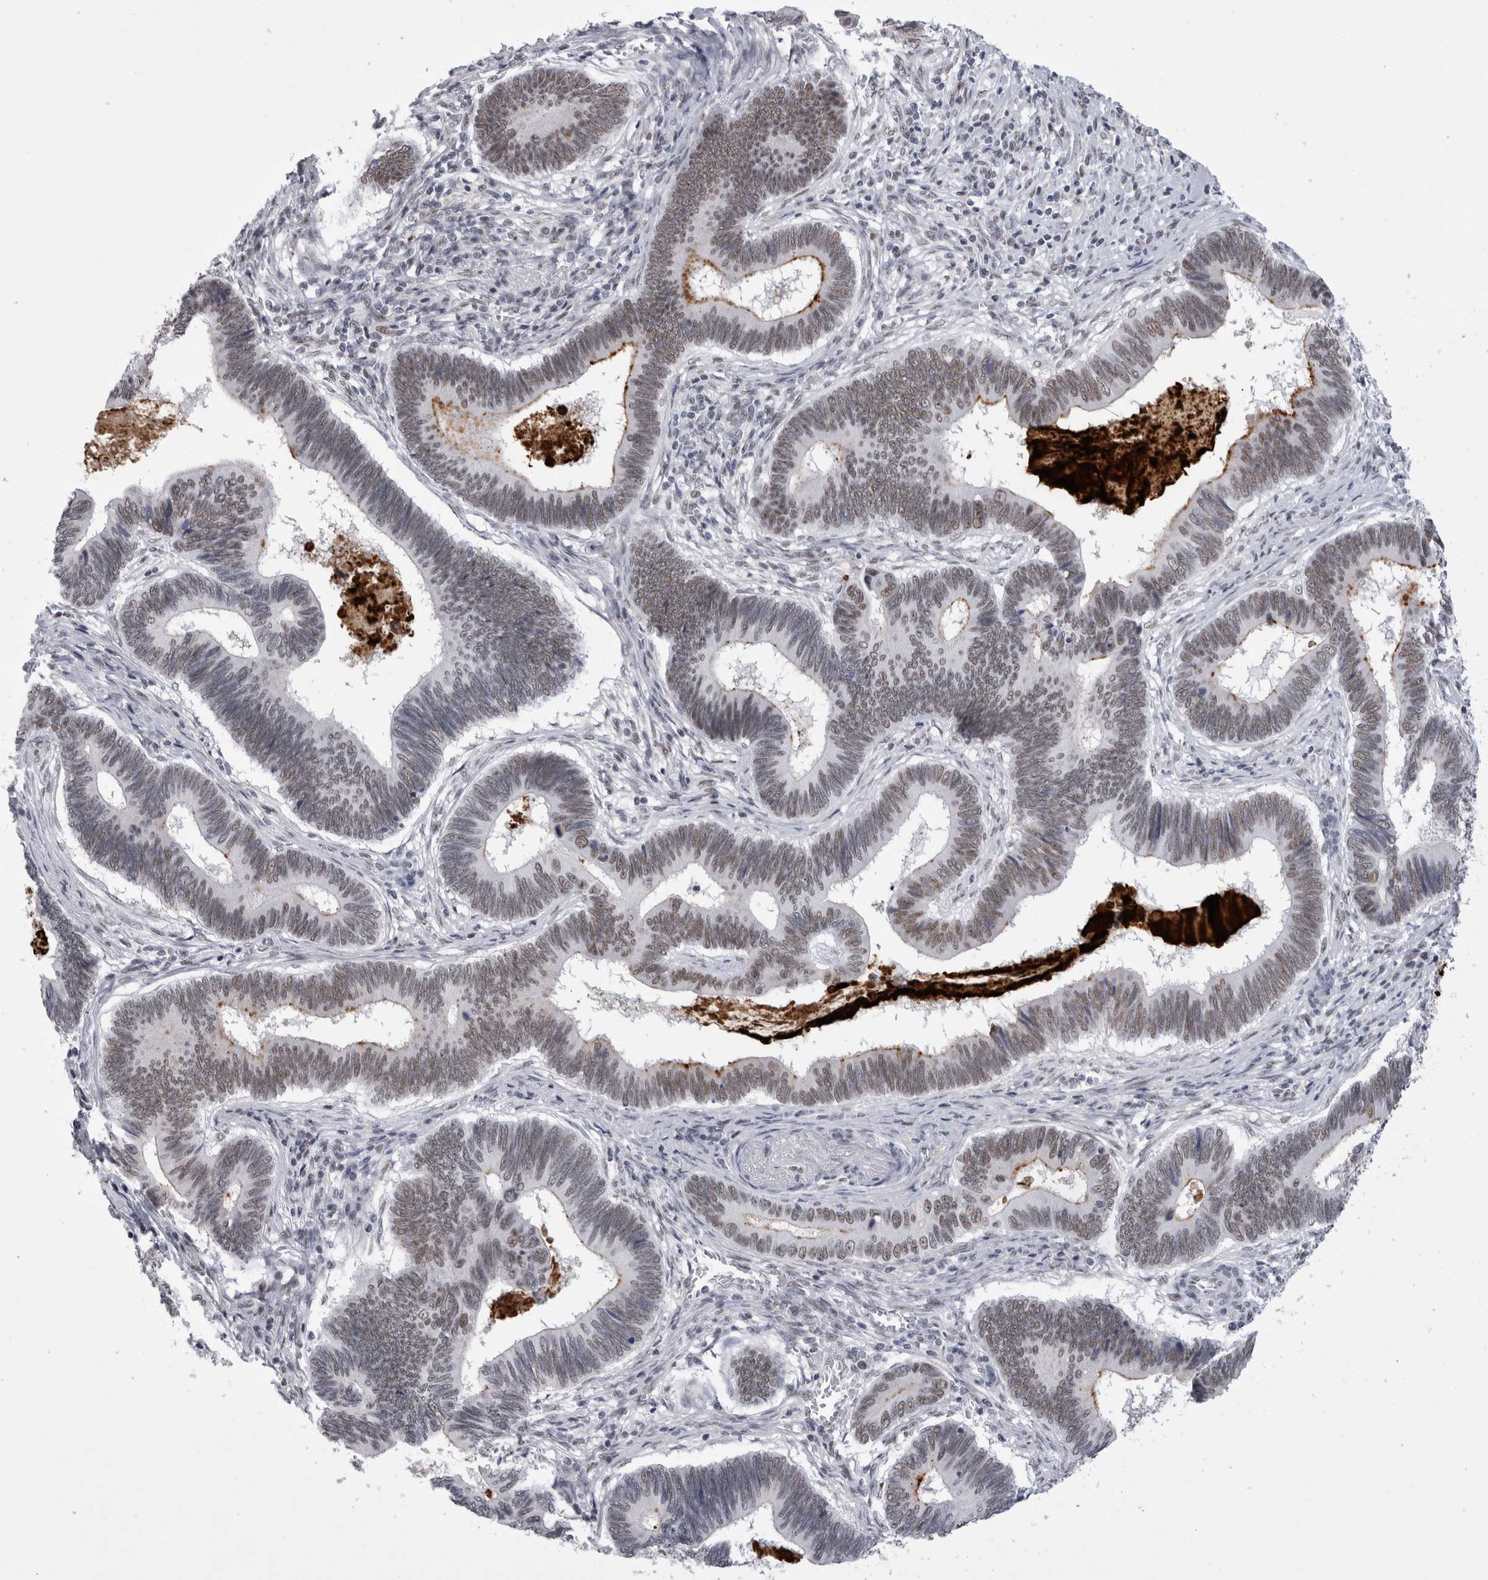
{"staining": {"intensity": "weak", "quantity": ">75%", "location": "nuclear"}, "tissue": "pancreatic cancer", "cell_type": "Tumor cells", "image_type": "cancer", "snomed": [{"axis": "morphology", "description": "Adenocarcinoma, NOS"}, {"axis": "topography", "description": "Pancreas"}], "caption": "About >75% of tumor cells in adenocarcinoma (pancreatic) exhibit weak nuclear protein staining as visualized by brown immunohistochemical staining.", "gene": "API5", "patient": {"sex": "female", "age": 70}}